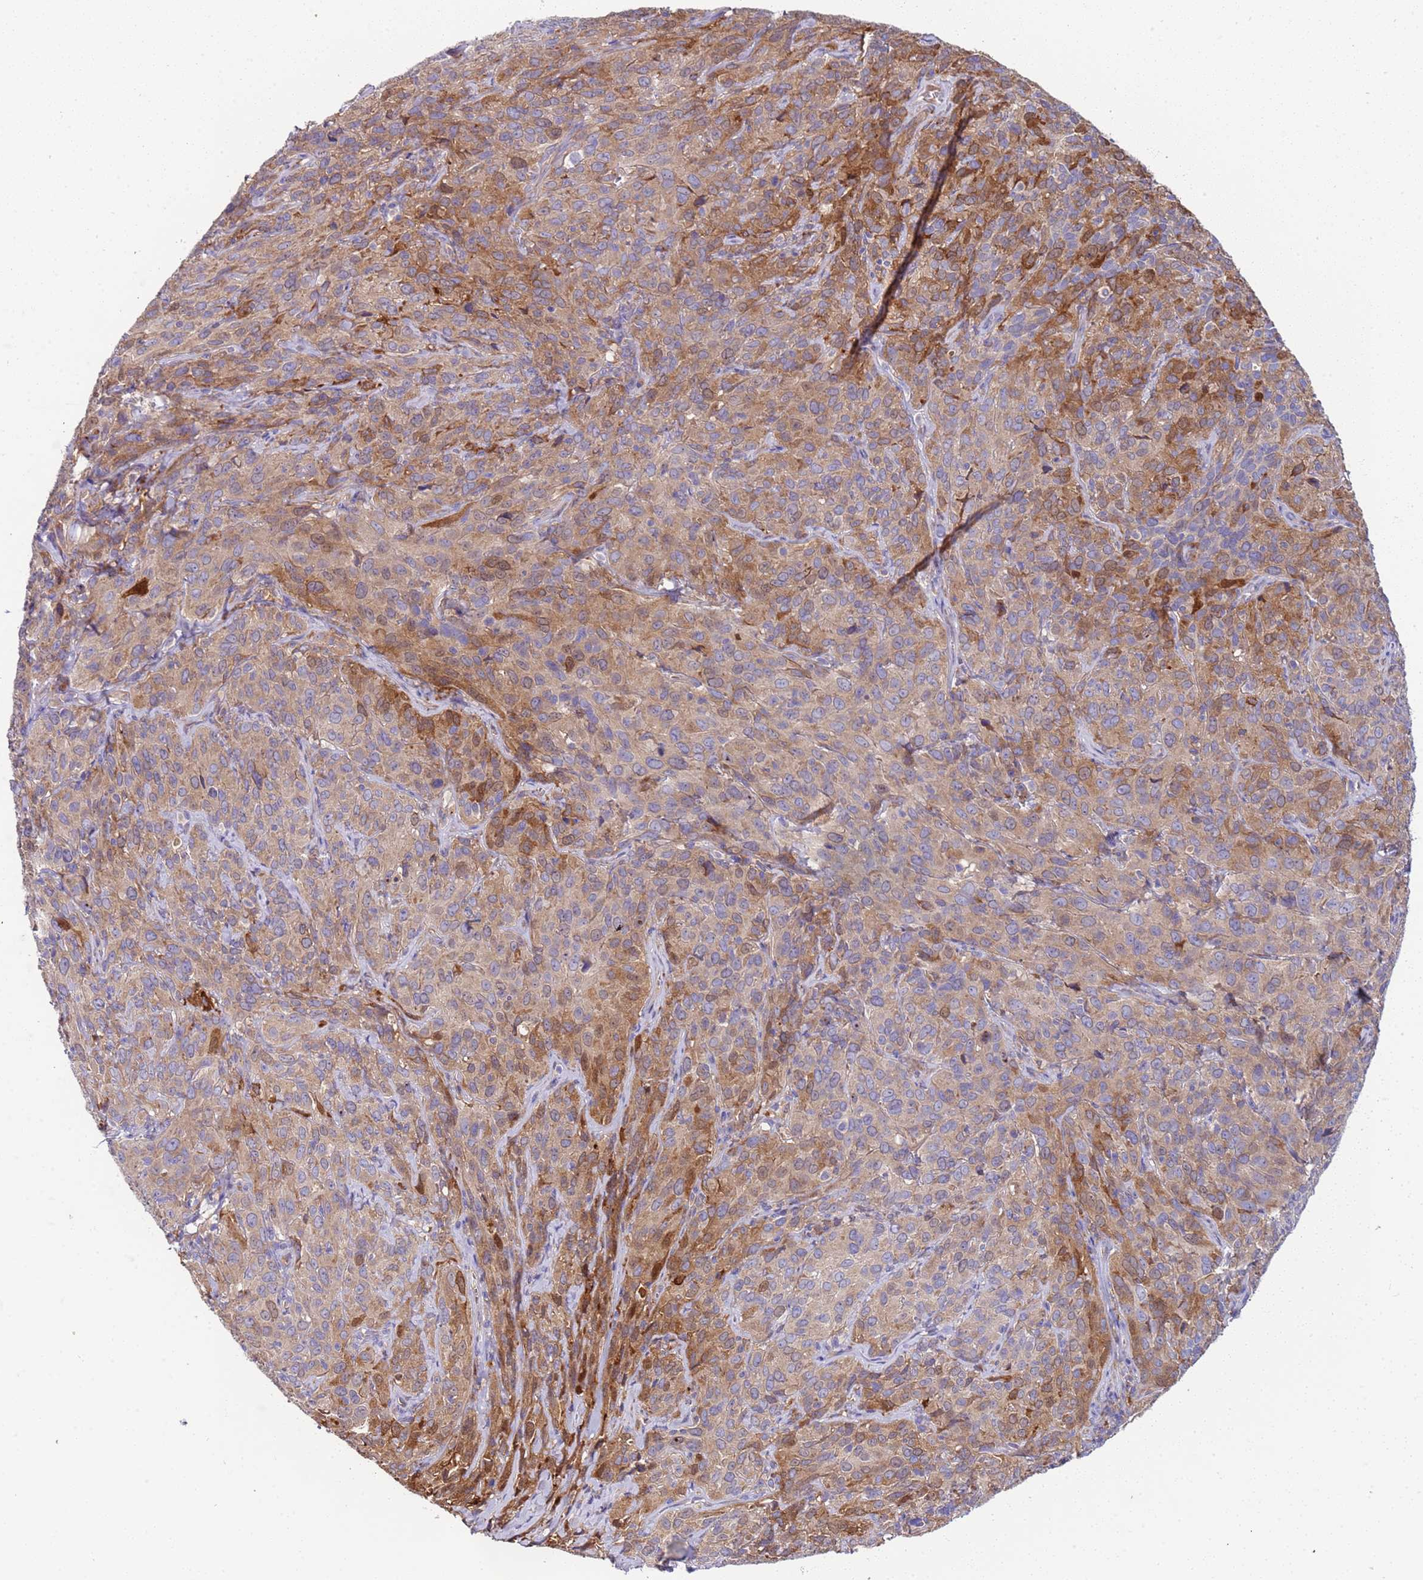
{"staining": {"intensity": "moderate", "quantity": ">75%", "location": "cytoplasmic/membranous"}, "tissue": "cervical cancer", "cell_type": "Tumor cells", "image_type": "cancer", "snomed": [{"axis": "morphology", "description": "Squamous cell carcinoma, NOS"}, {"axis": "topography", "description": "Cervix"}], "caption": "This photomicrograph demonstrates cervical cancer (squamous cell carcinoma) stained with immunohistochemistry (IHC) to label a protein in brown. The cytoplasmic/membranous of tumor cells show moderate positivity for the protein. Nuclei are counter-stained blue.", "gene": "PAQR7", "patient": {"sex": "female", "age": 51}}